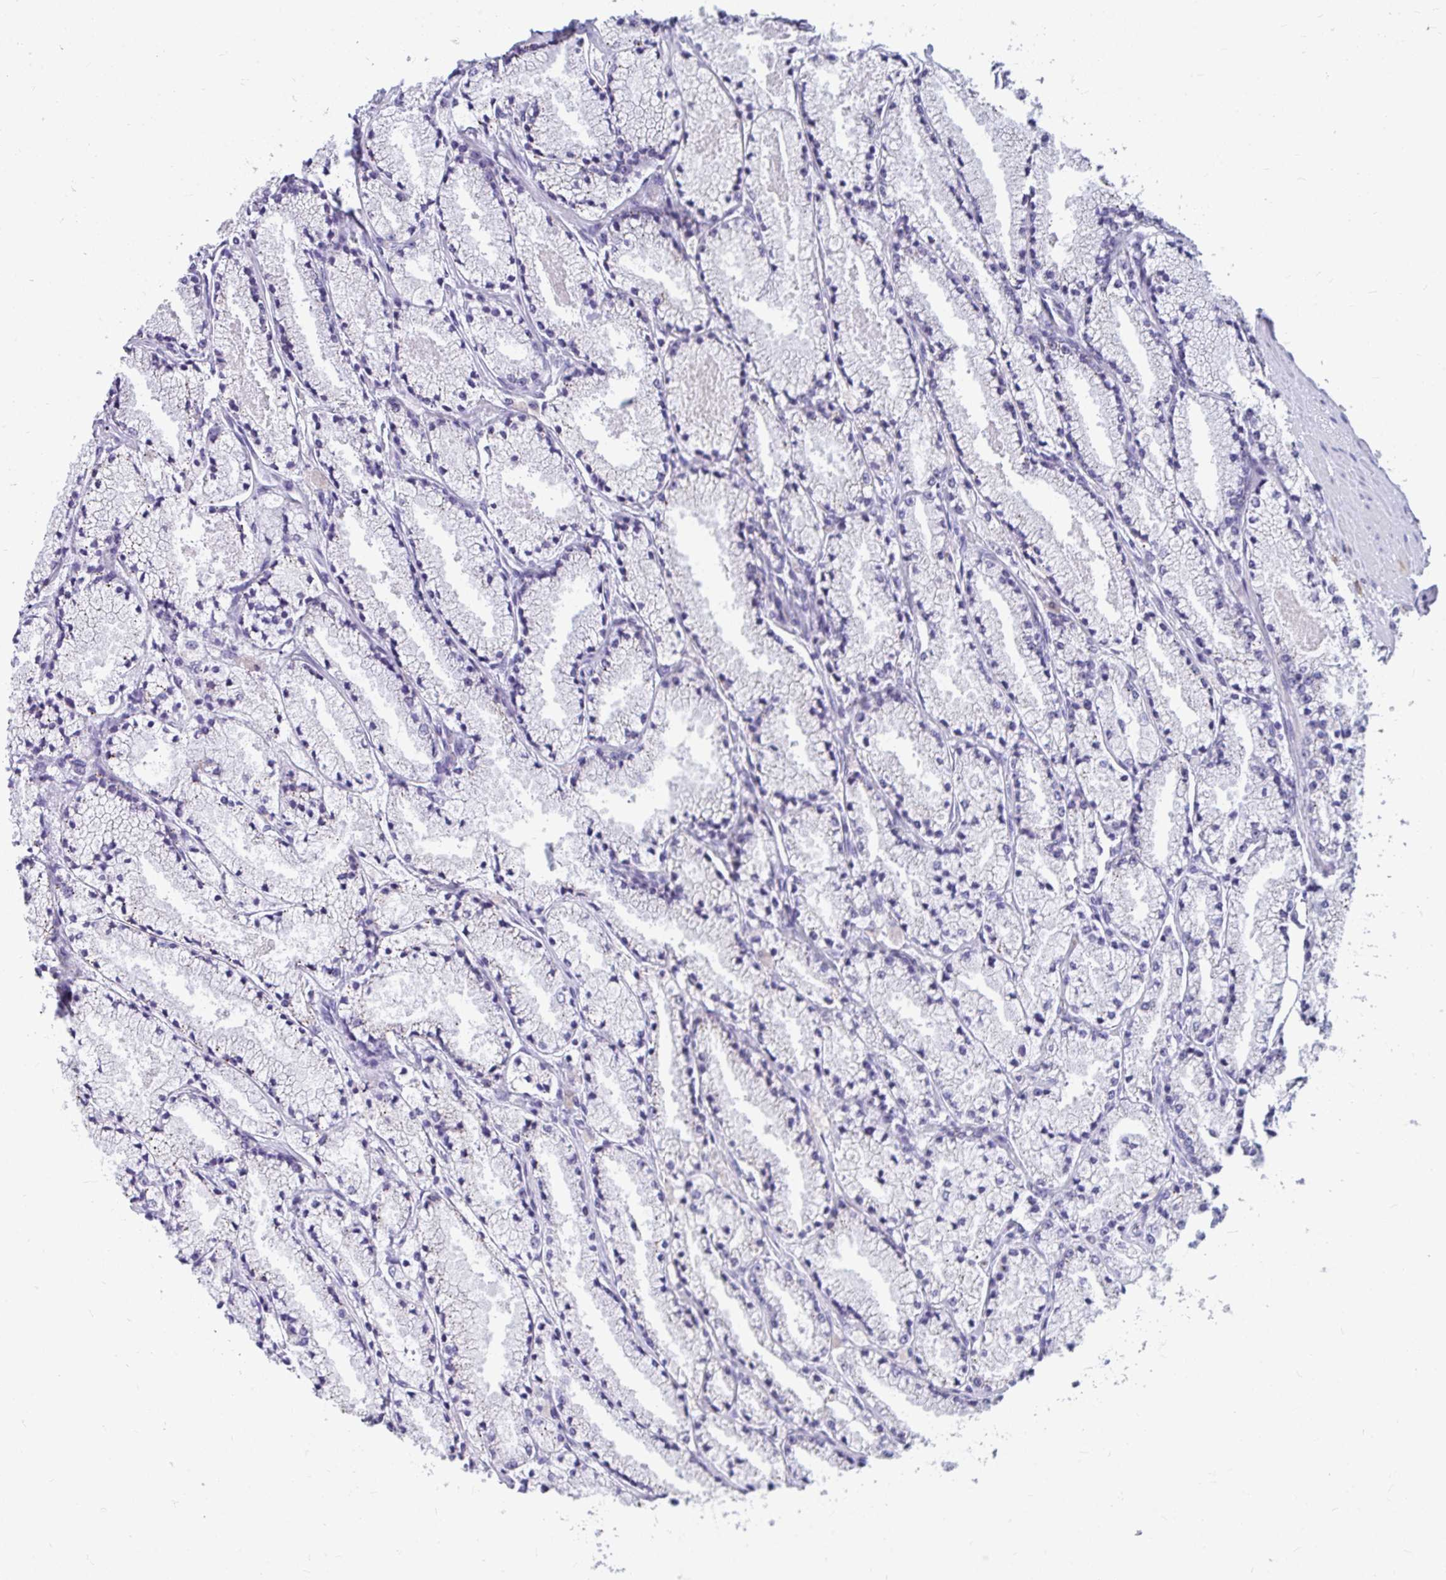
{"staining": {"intensity": "negative", "quantity": "none", "location": "none"}, "tissue": "prostate cancer", "cell_type": "Tumor cells", "image_type": "cancer", "snomed": [{"axis": "morphology", "description": "Adenocarcinoma, High grade"}, {"axis": "topography", "description": "Prostate"}], "caption": "High power microscopy histopathology image of an IHC histopathology image of prostate adenocarcinoma (high-grade), revealing no significant staining in tumor cells.", "gene": "TSBP1", "patient": {"sex": "male", "age": 63}}